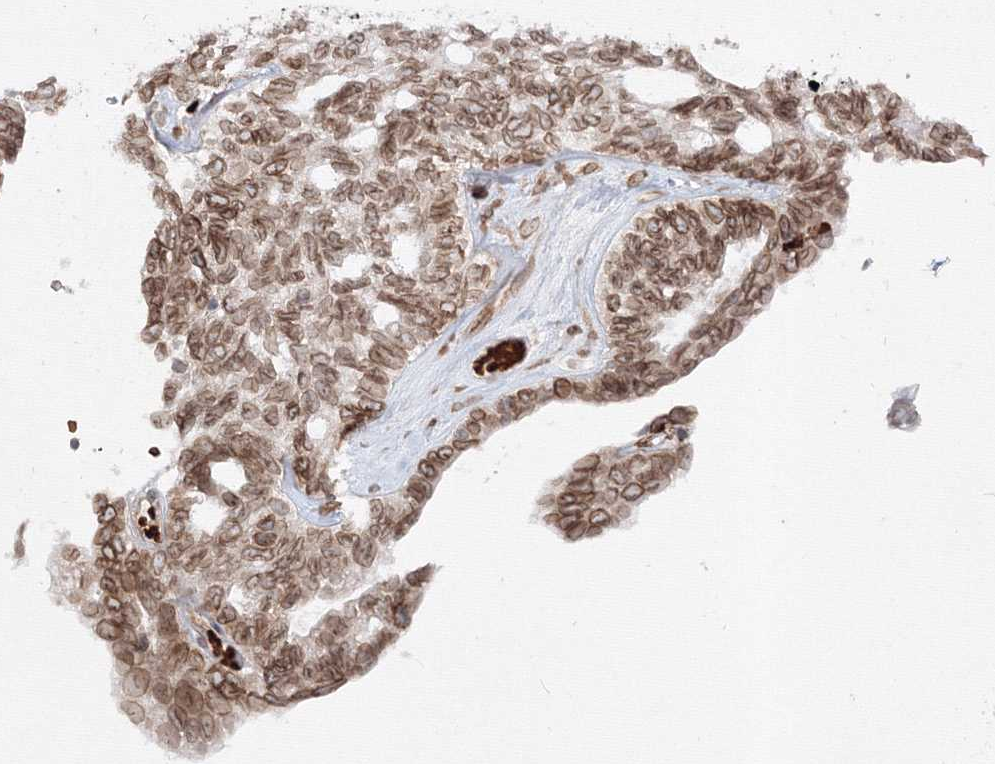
{"staining": {"intensity": "moderate", "quantity": ">75%", "location": "cytoplasmic/membranous,nuclear"}, "tissue": "ovarian cancer", "cell_type": "Tumor cells", "image_type": "cancer", "snomed": [{"axis": "morphology", "description": "Cystadenocarcinoma, serous, NOS"}, {"axis": "topography", "description": "Ovary"}], "caption": "Ovarian serous cystadenocarcinoma stained with a protein marker demonstrates moderate staining in tumor cells.", "gene": "DNAJB2", "patient": {"sex": "female", "age": 79}}